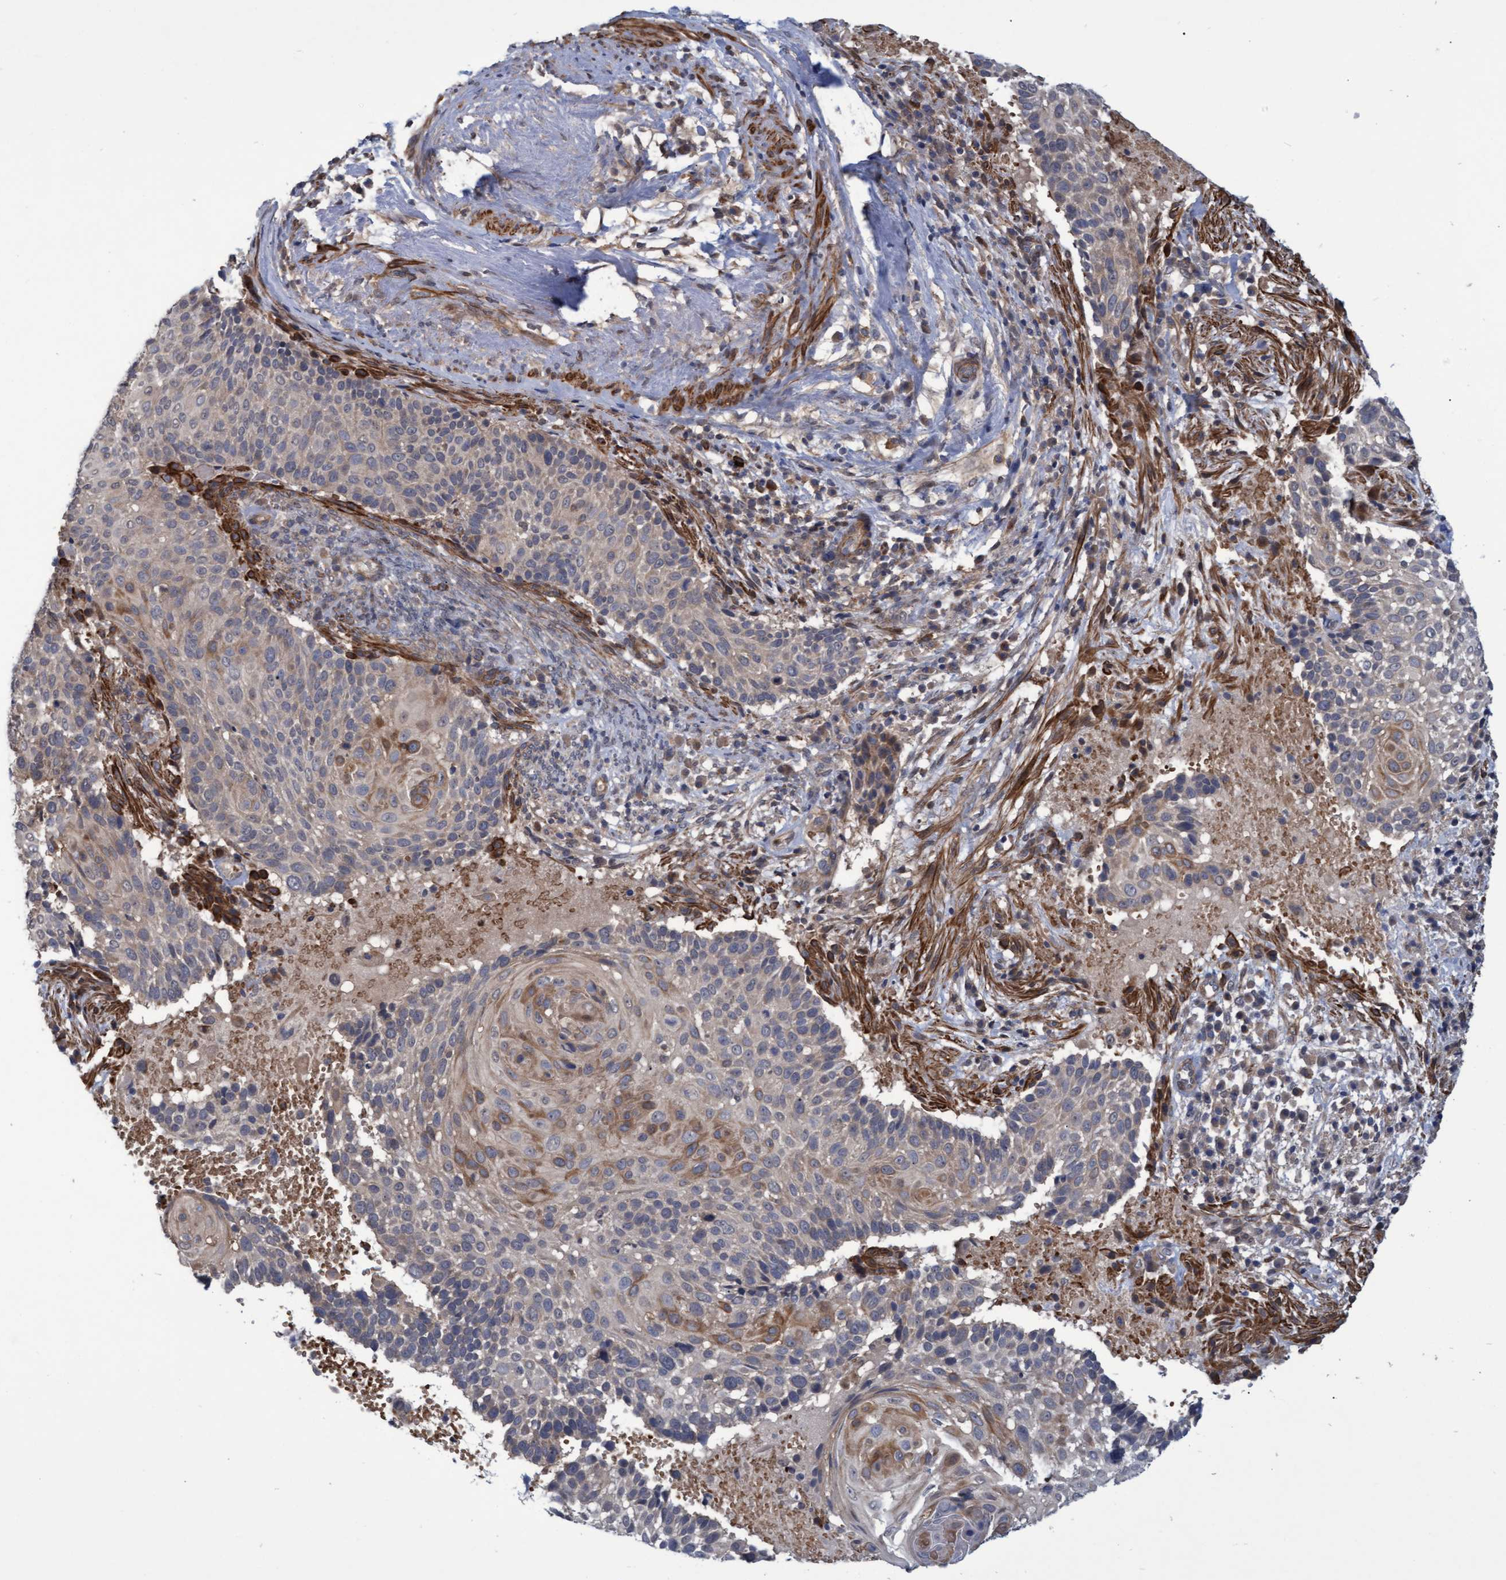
{"staining": {"intensity": "moderate", "quantity": "<25%", "location": "cytoplasmic/membranous"}, "tissue": "cervical cancer", "cell_type": "Tumor cells", "image_type": "cancer", "snomed": [{"axis": "morphology", "description": "Squamous cell carcinoma, NOS"}, {"axis": "topography", "description": "Cervix"}], "caption": "The image reveals staining of cervical cancer, revealing moderate cytoplasmic/membranous protein expression (brown color) within tumor cells. (DAB IHC, brown staining for protein, blue staining for nuclei).", "gene": "NAA15", "patient": {"sex": "female", "age": 74}}